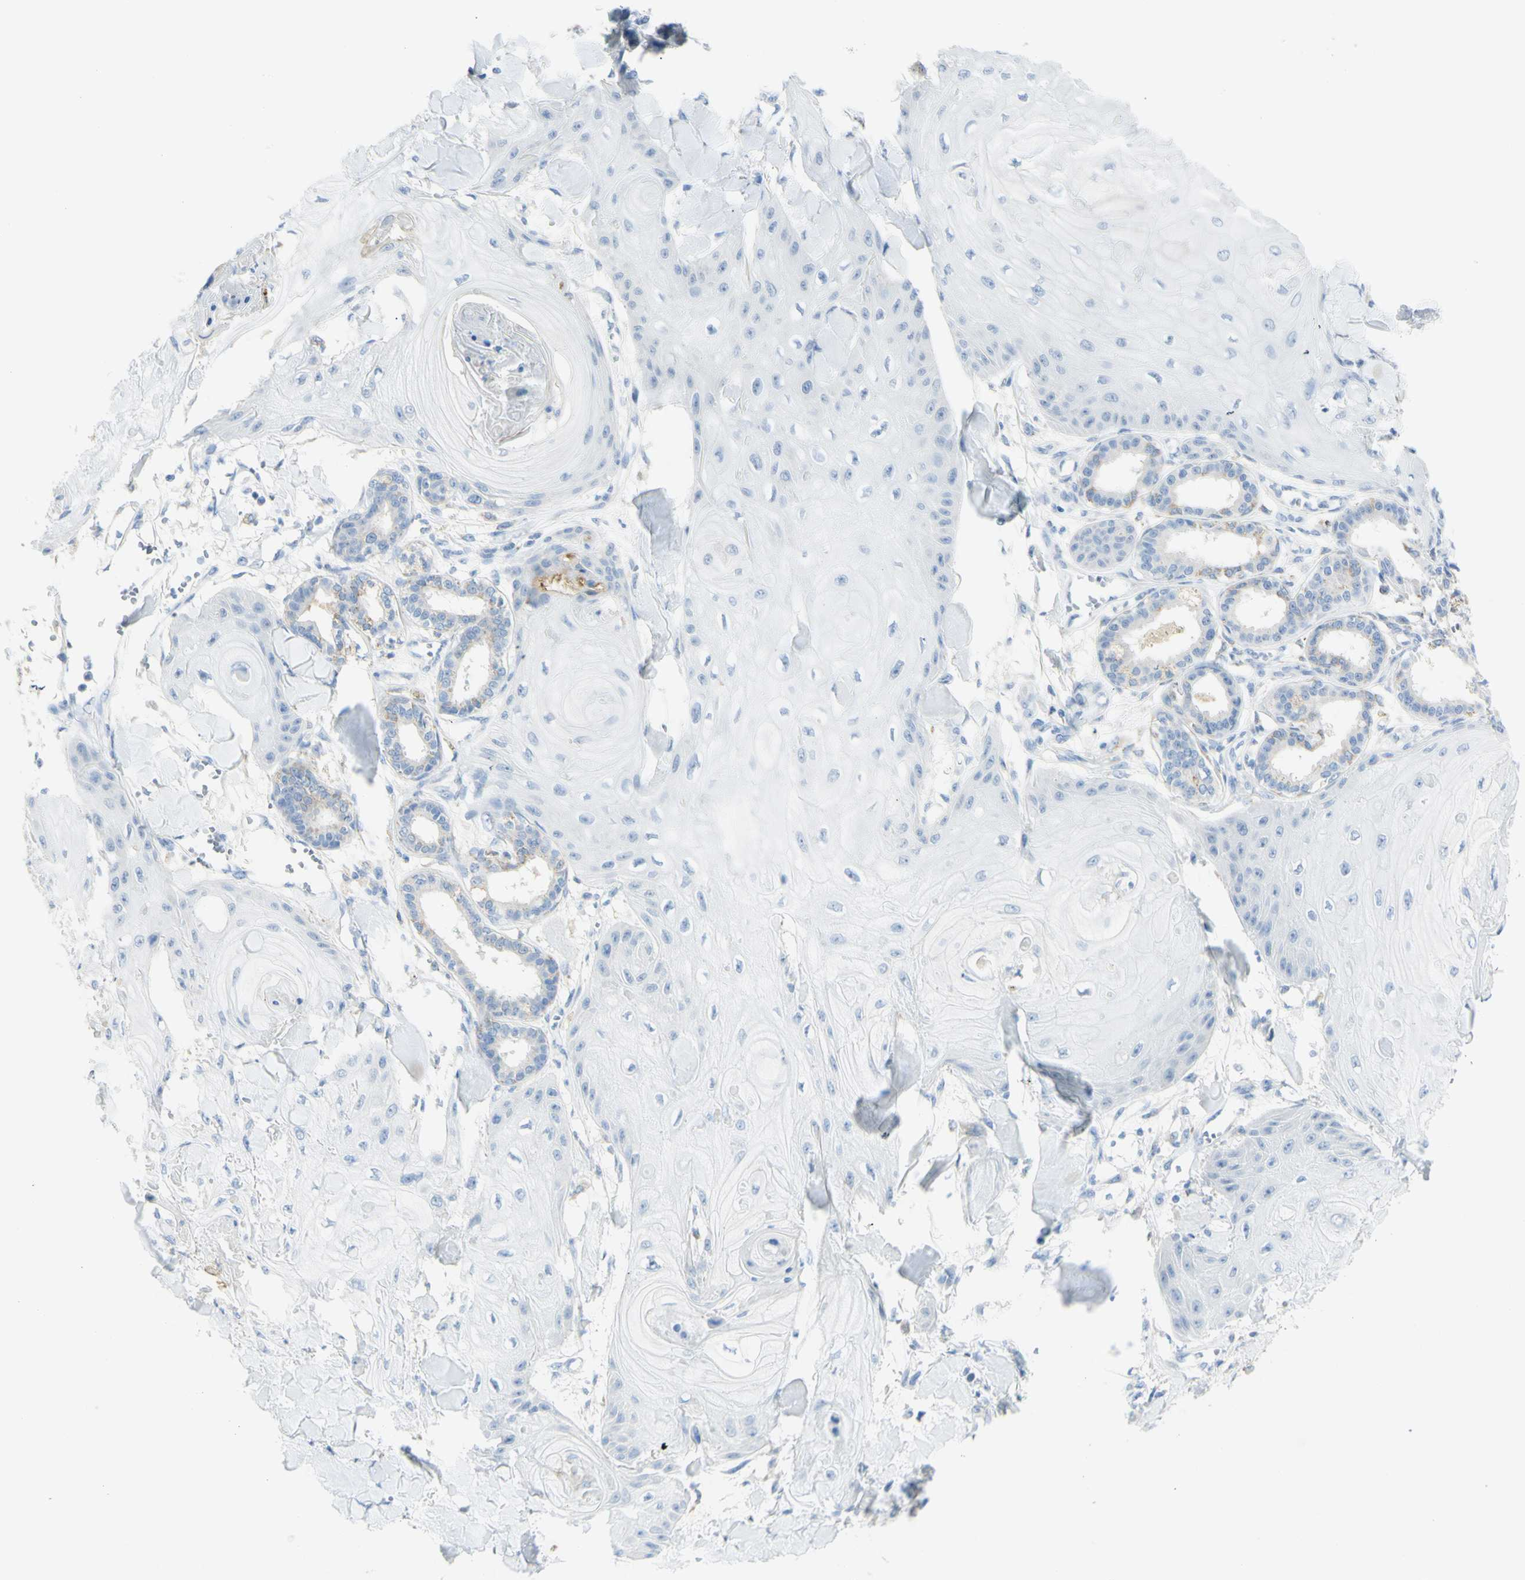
{"staining": {"intensity": "negative", "quantity": "none", "location": "none"}, "tissue": "skin cancer", "cell_type": "Tumor cells", "image_type": "cancer", "snomed": [{"axis": "morphology", "description": "Squamous cell carcinoma, NOS"}, {"axis": "topography", "description": "Skin"}], "caption": "Tumor cells are negative for protein expression in human skin cancer (squamous cell carcinoma). (DAB (3,3'-diaminobenzidine) immunohistochemistry (IHC) with hematoxylin counter stain).", "gene": "TSPAN1", "patient": {"sex": "male", "age": 74}}